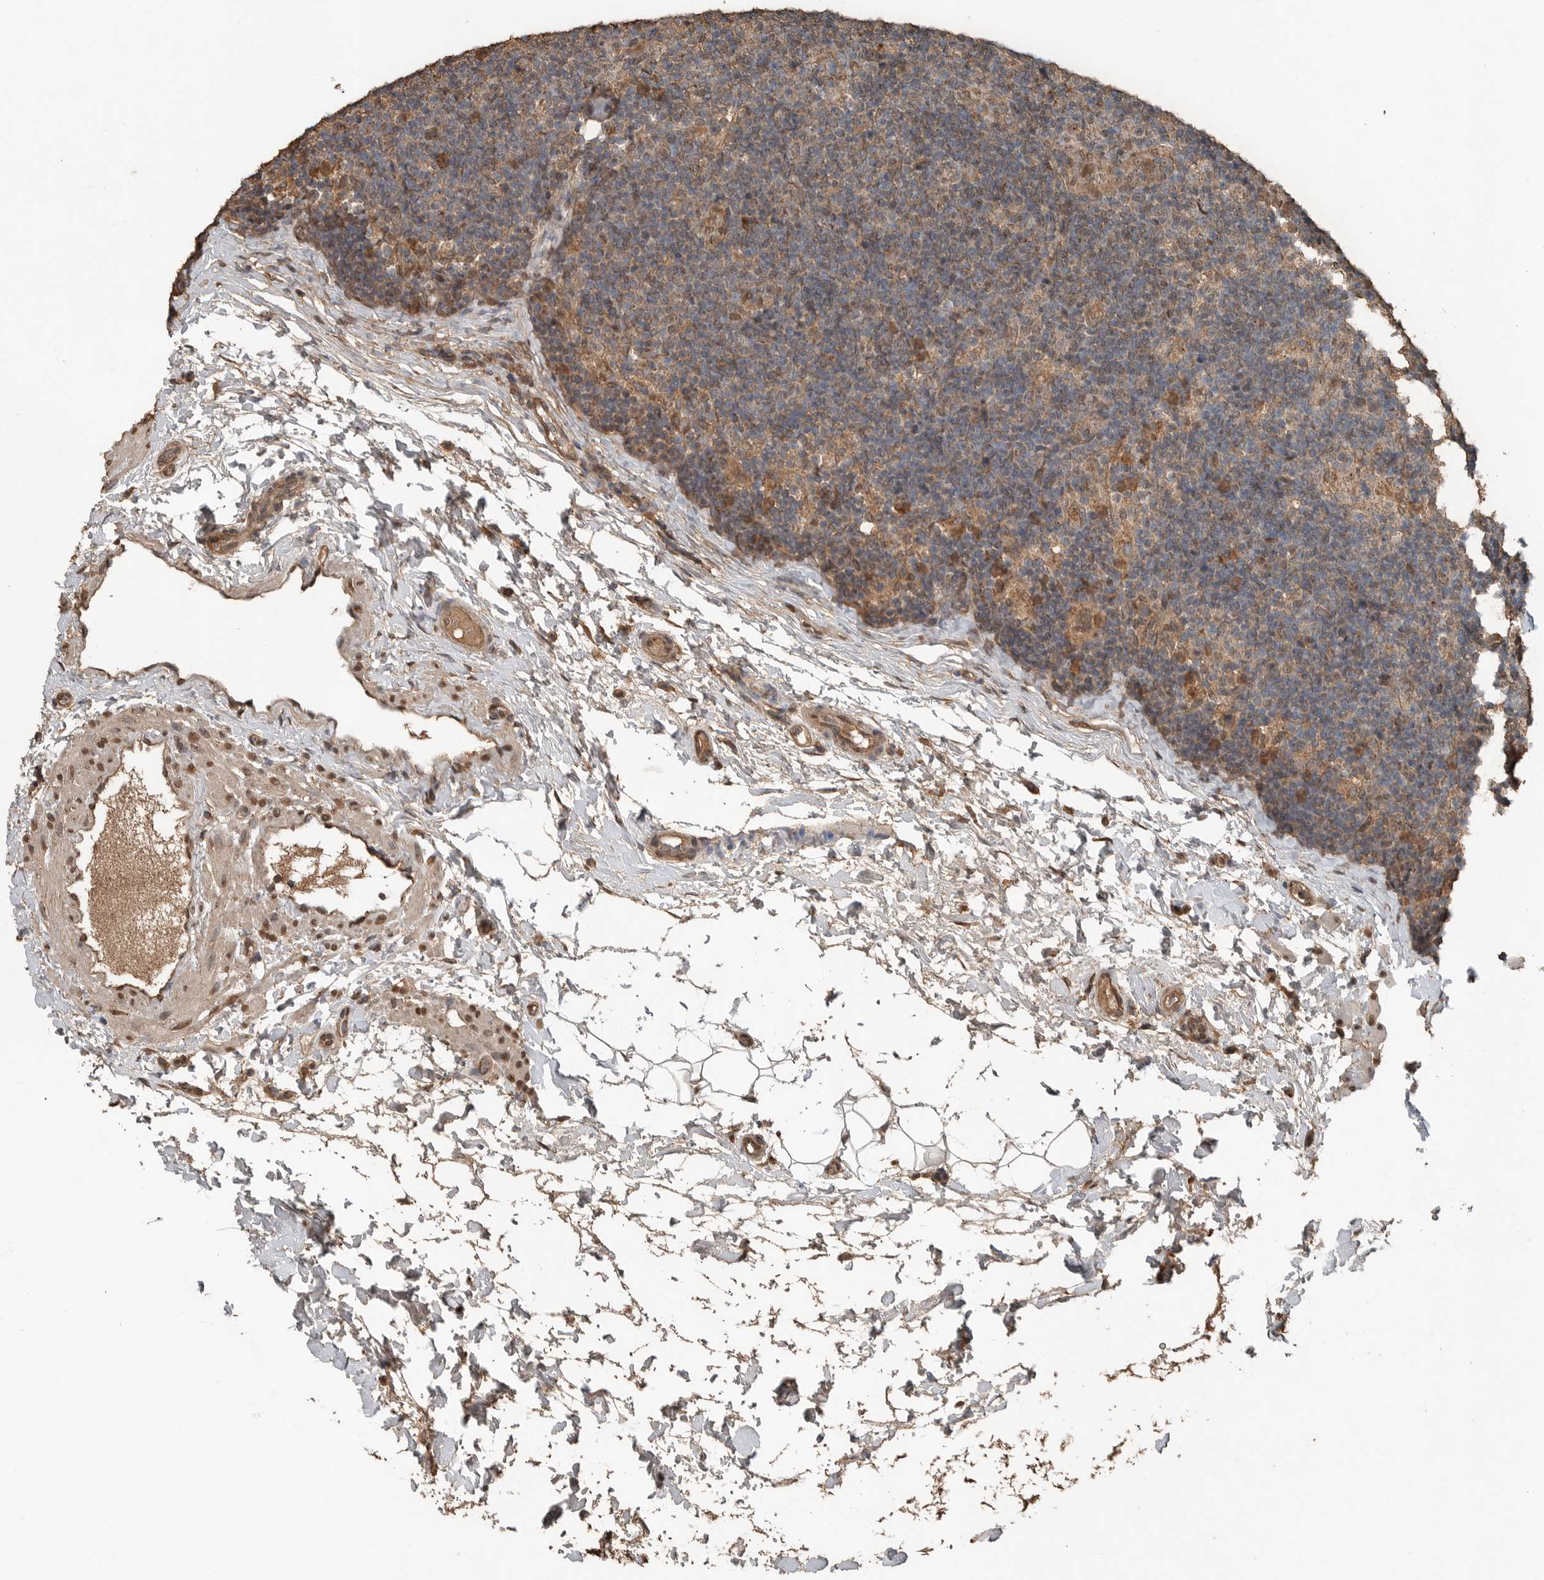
{"staining": {"intensity": "weak", "quantity": ">75%", "location": "cytoplasmic/membranous"}, "tissue": "lymph node", "cell_type": "Germinal center cells", "image_type": "normal", "snomed": [{"axis": "morphology", "description": "Normal tissue, NOS"}, {"axis": "topography", "description": "Lymph node"}], "caption": "Lymph node stained for a protein demonstrates weak cytoplasmic/membranous positivity in germinal center cells. The staining was performed using DAB (3,3'-diaminobenzidine), with brown indicating positive protein expression. Nuclei are stained blue with hematoxylin.", "gene": "BLZF1", "patient": {"sex": "female", "age": 22}}